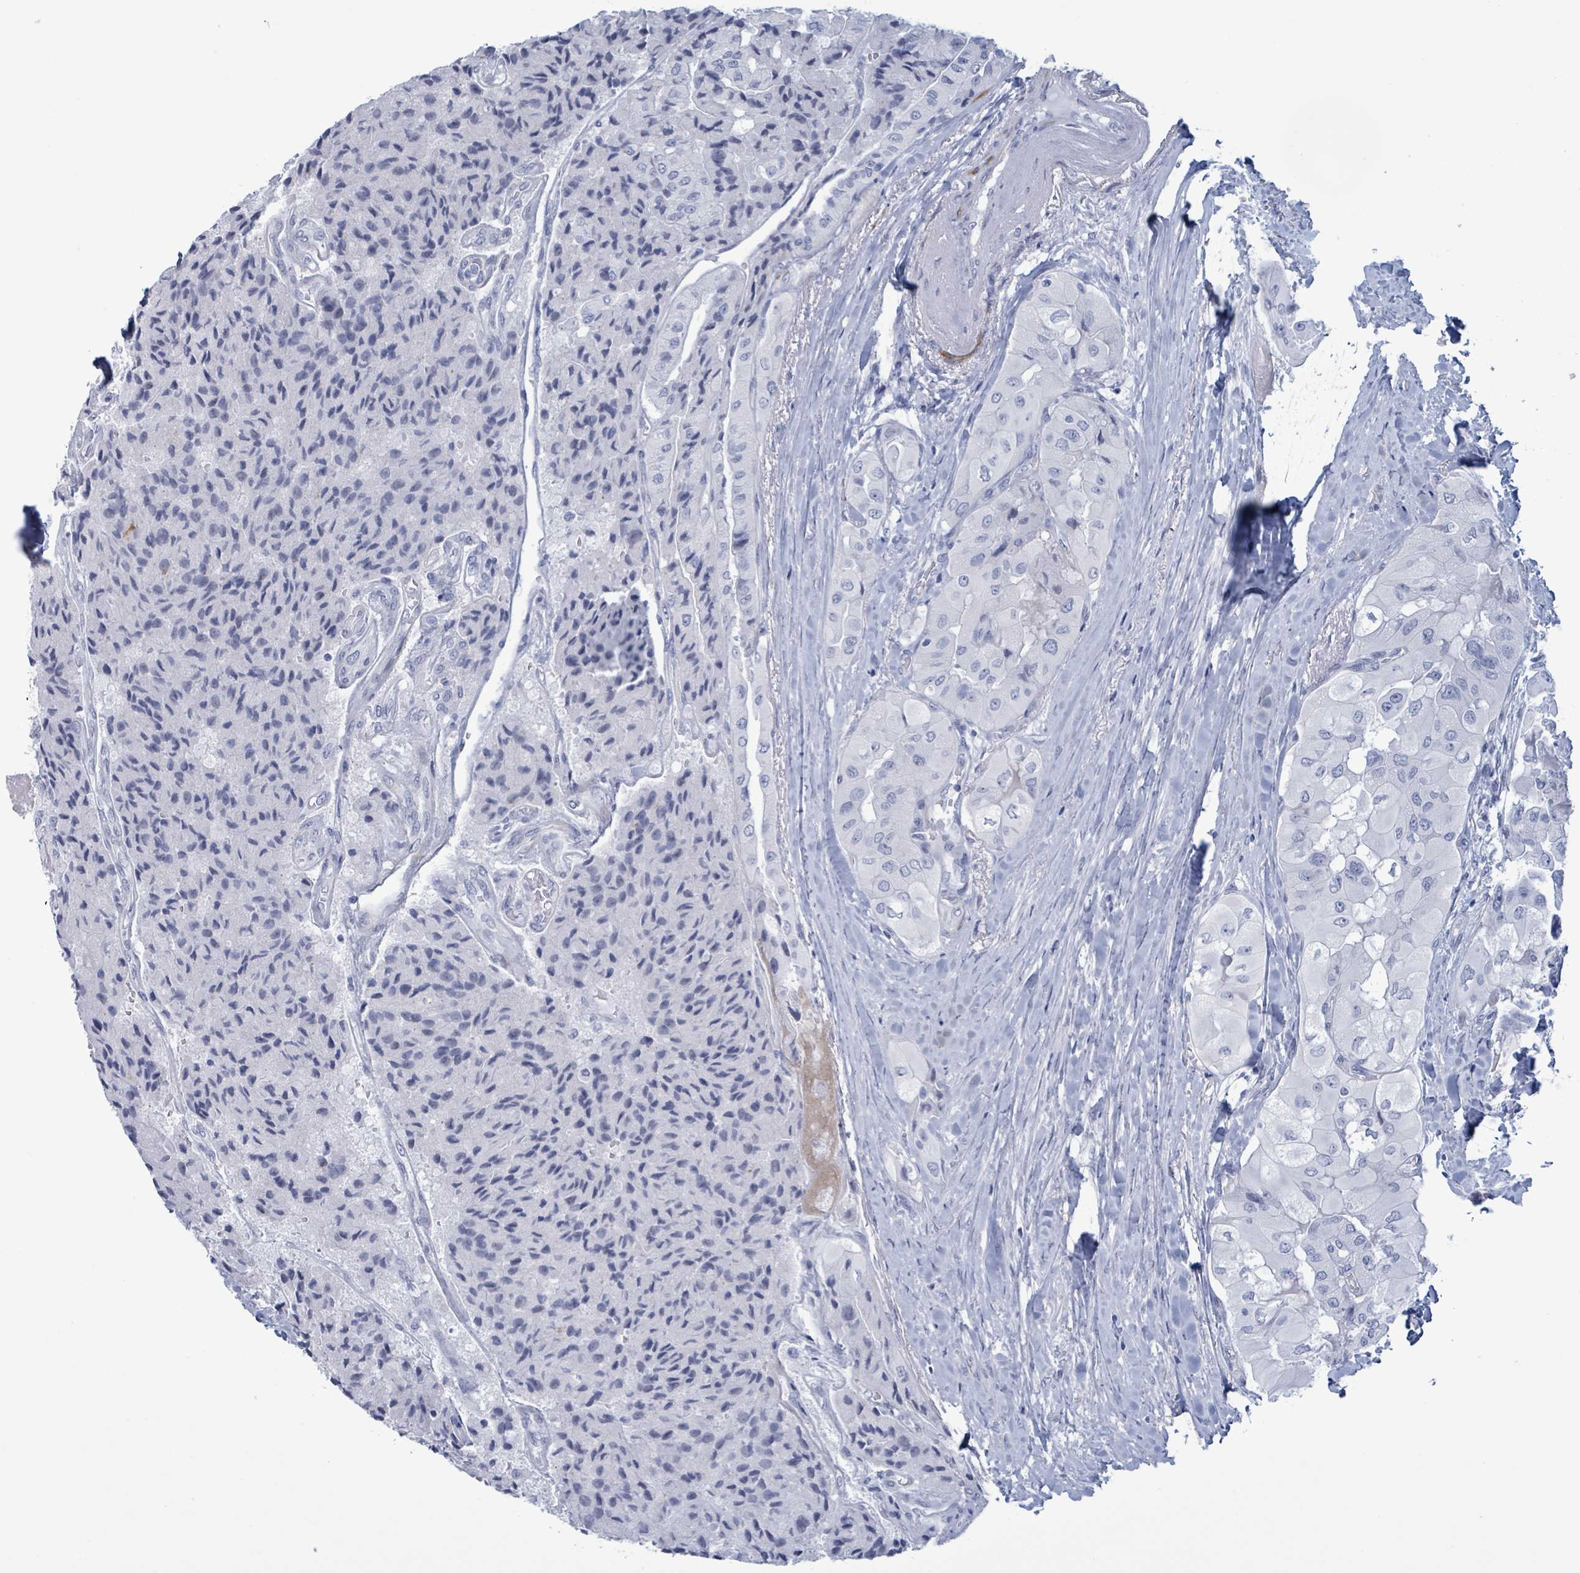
{"staining": {"intensity": "negative", "quantity": "none", "location": "none"}, "tissue": "thyroid cancer", "cell_type": "Tumor cells", "image_type": "cancer", "snomed": [{"axis": "morphology", "description": "Normal tissue, NOS"}, {"axis": "morphology", "description": "Papillary adenocarcinoma, NOS"}, {"axis": "topography", "description": "Thyroid gland"}], "caption": "A micrograph of human thyroid cancer is negative for staining in tumor cells.", "gene": "ZNF771", "patient": {"sex": "female", "age": 59}}